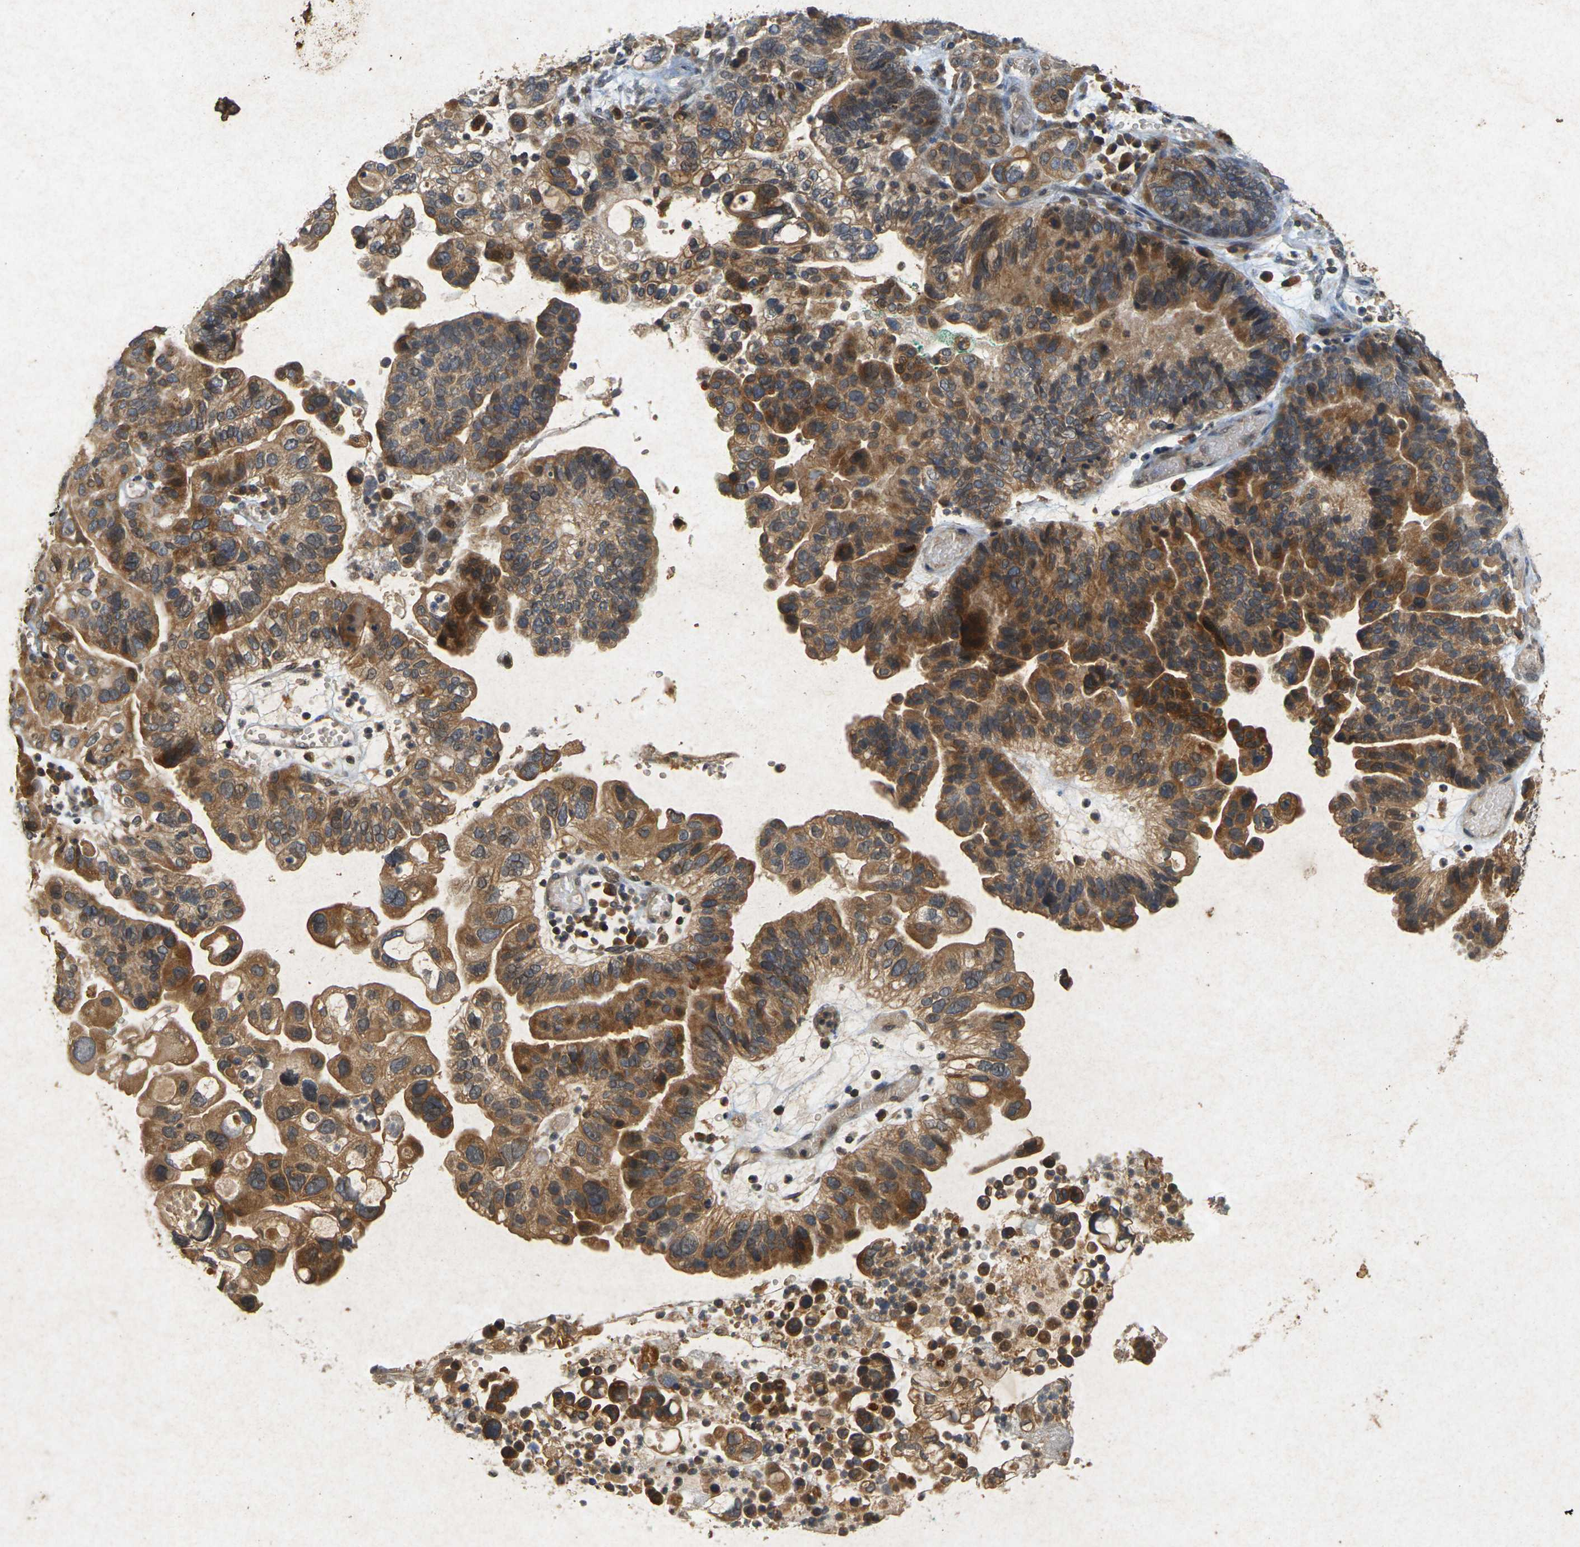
{"staining": {"intensity": "moderate", "quantity": ">75%", "location": "cytoplasmic/membranous"}, "tissue": "ovarian cancer", "cell_type": "Tumor cells", "image_type": "cancer", "snomed": [{"axis": "morphology", "description": "Cystadenocarcinoma, serous, NOS"}, {"axis": "topography", "description": "Ovary"}], "caption": "The micrograph demonstrates a brown stain indicating the presence of a protein in the cytoplasmic/membranous of tumor cells in ovarian cancer (serous cystadenocarcinoma).", "gene": "ERN1", "patient": {"sex": "female", "age": 56}}